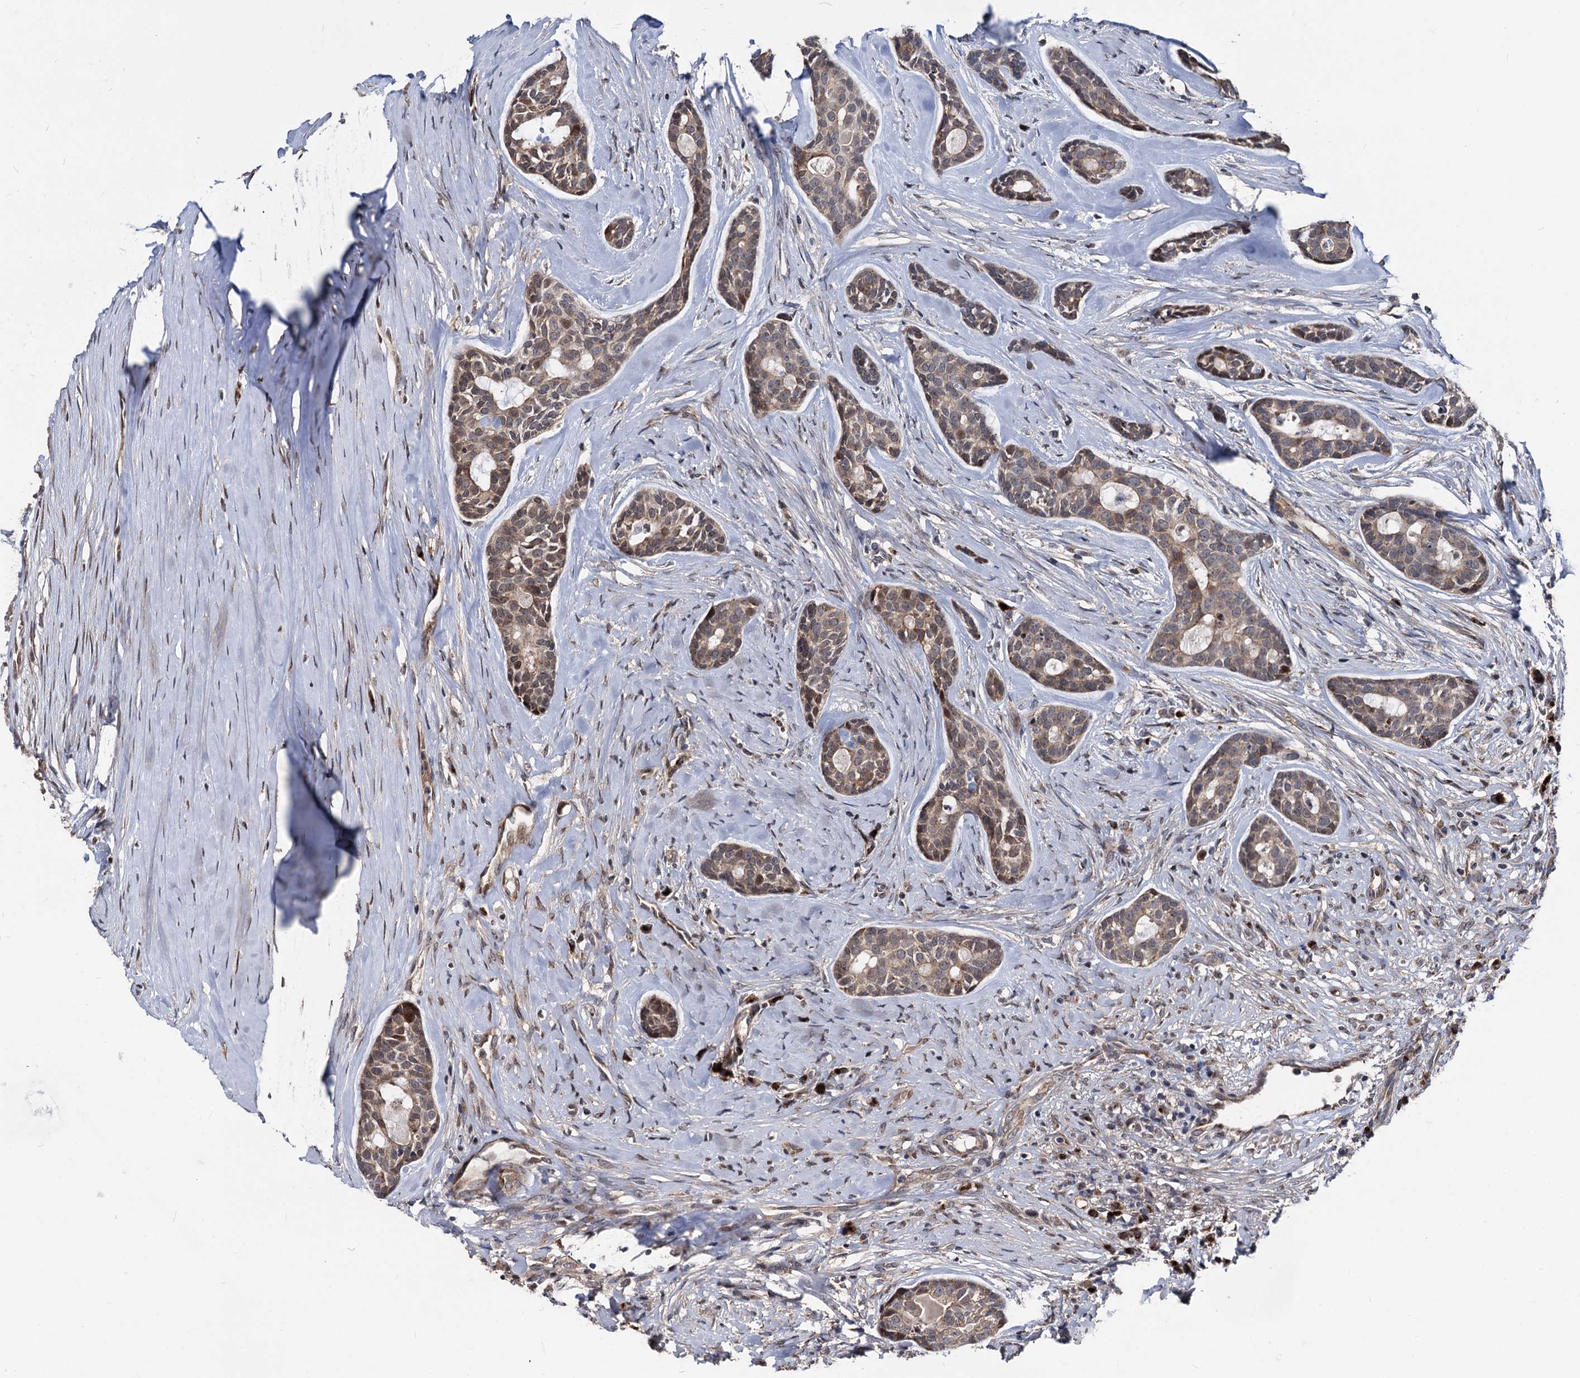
{"staining": {"intensity": "moderate", "quantity": "25%-75%", "location": "cytoplasmic/membranous,nuclear"}, "tissue": "head and neck cancer", "cell_type": "Tumor cells", "image_type": "cancer", "snomed": [{"axis": "morphology", "description": "Adenocarcinoma, NOS"}, {"axis": "topography", "description": "Subcutis"}, {"axis": "topography", "description": "Head-Neck"}], "caption": "Head and neck cancer tissue demonstrates moderate cytoplasmic/membranous and nuclear staining in approximately 25%-75% of tumor cells, visualized by immunohistochemistry.", "gene": "SMAGP", "patient": {"sex": "female", "age": 73}}